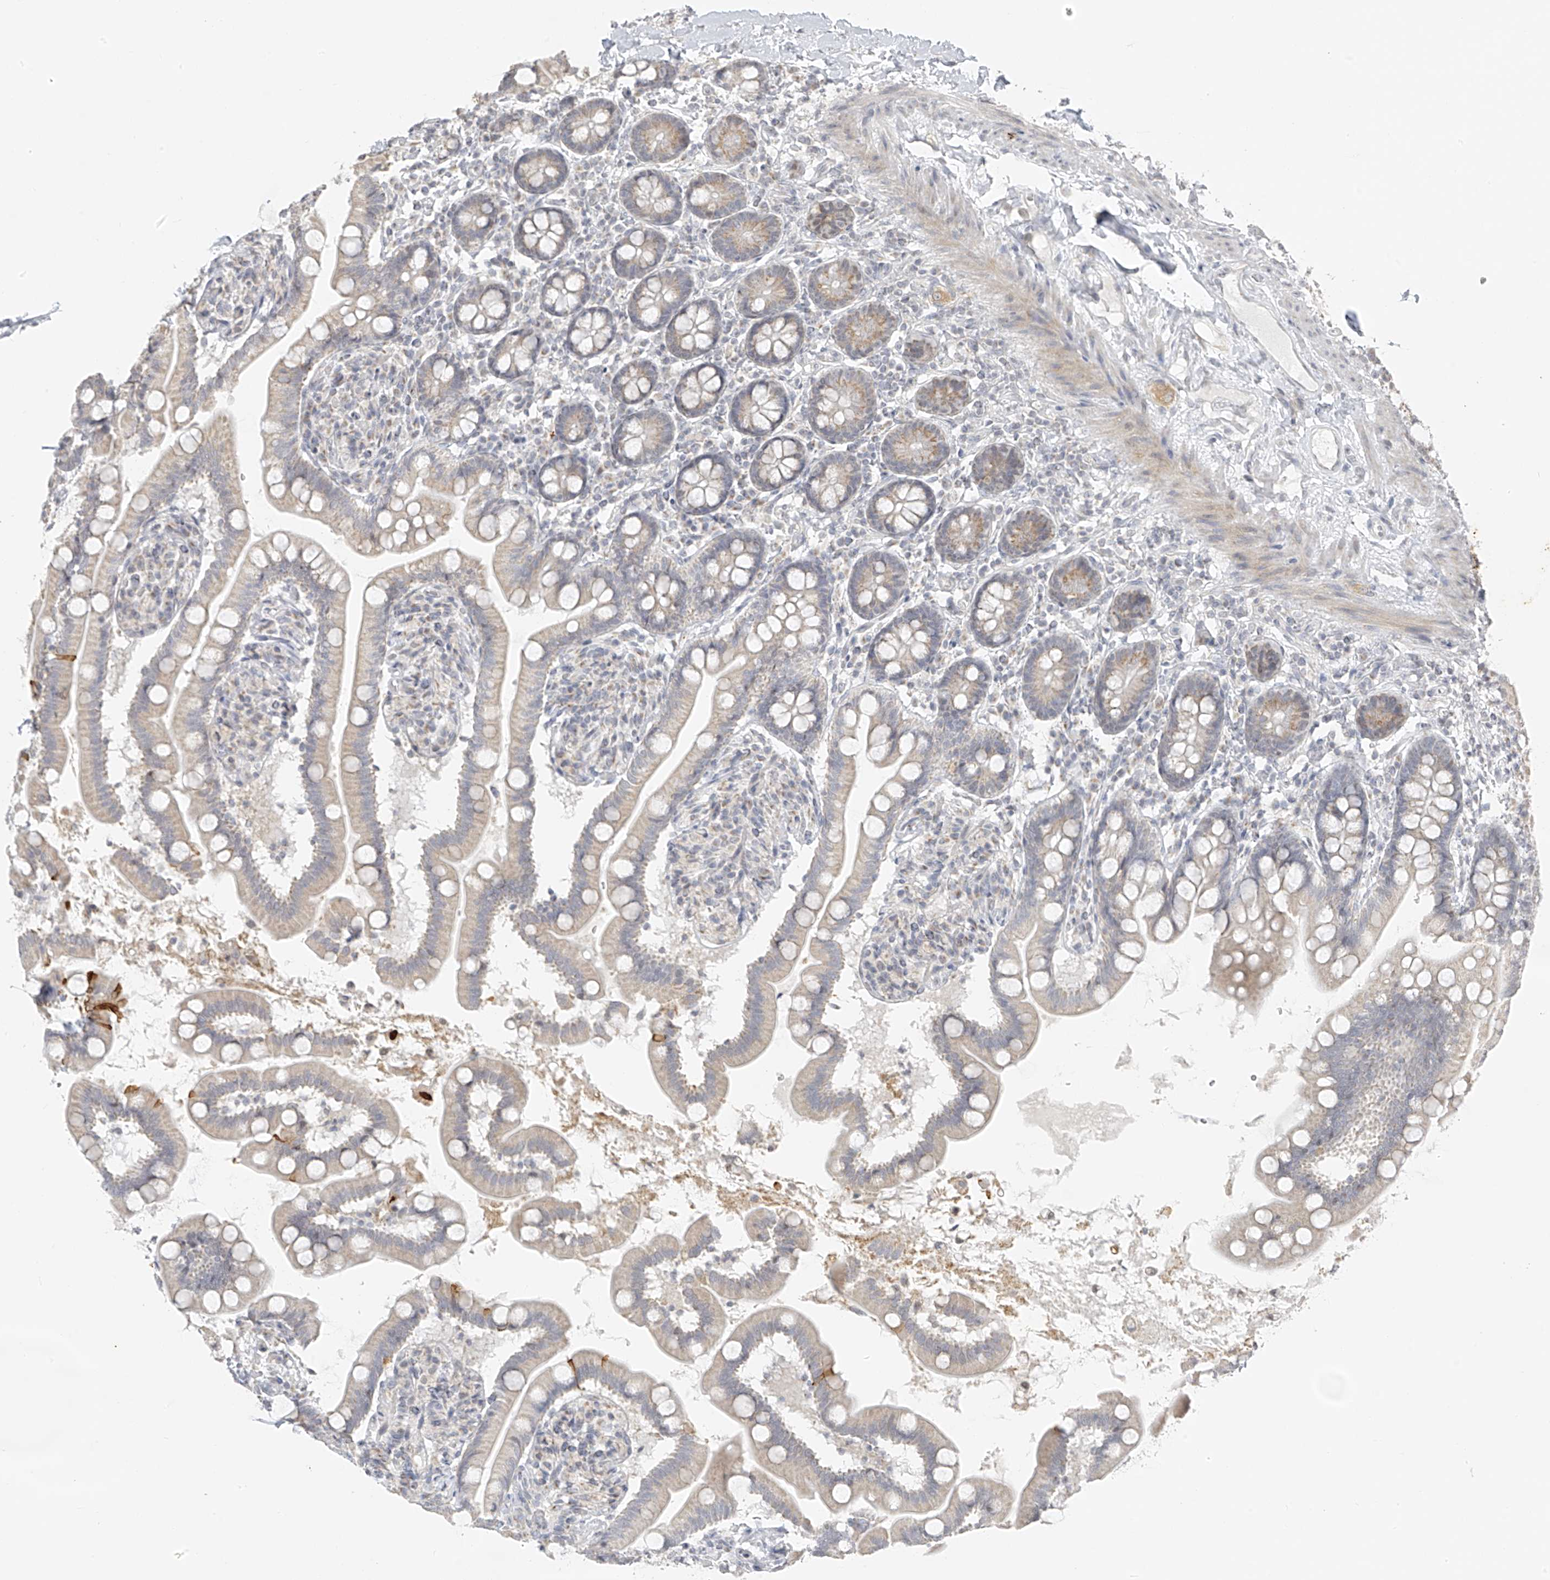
{"staining": {"intensity": "weak", "quantity": "<25%", "location": "cytoplasmic/membranous"}, "tissue": "small intestine", "cell_type": "Glandular cells", "image_type": "normal", "snomed": [{"axis": "morphology", "description": "Normal tissue, NOS"}, {"axis": "topography", "description": "Small intestine"}], "caption": "High magnification brightfield microscopy of benign small intestine stained with DAB (brown) and counterstained with hematoxylin (blue): glandular cells show no significant positivity. (Stains: DAB IHC with hematoxylin counter stain, Microscopy: brightfield microscopy at high magnification).", "gene": "DYRK1B", "patient": {"sex": "female", "age": 64}}